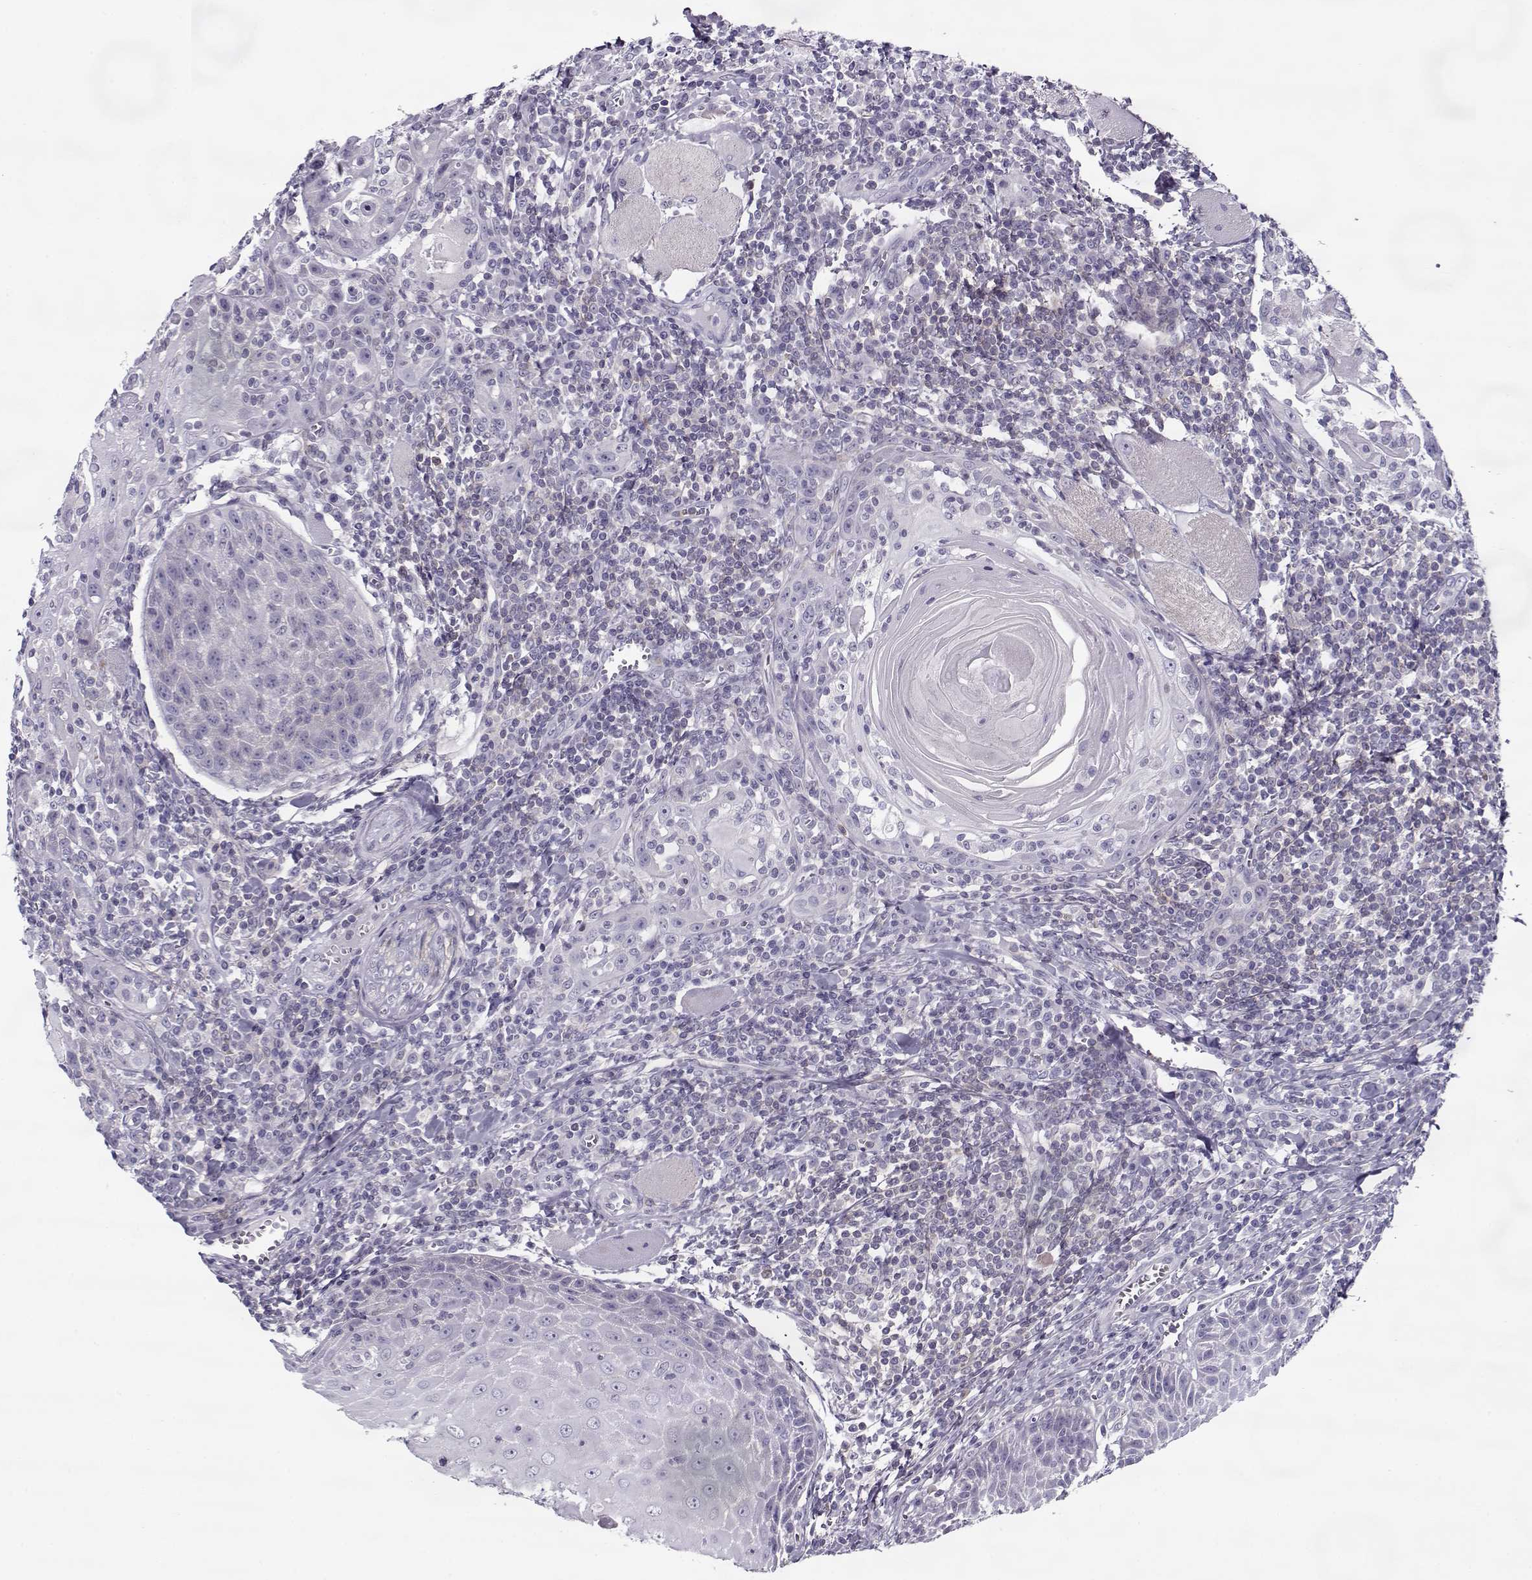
{"staining": {"intensity": "negative", "quantity": "none", "location": "none"}, "tissue": "head and neck cancer", "cell_type": "Tumor cells", "image_type": "cancer", "snomed": [{"axis": "morphology", "description": "Normal tissue, NOS"}, {"axis": "morphology", "description": "Squamous cell carcinoma, NOS"}, {"axis": "topography", "description": "Oral tissue"}, {"axis": "topography", "description": "Head-Neck"}], "caption": "IHC photomicrograph of human head and neck cancer stained for a protein (brown), which demonstrates no staining in tumor cells.", "gene": "PP2D1", "patient": {"sex": "male", "age": 52}}